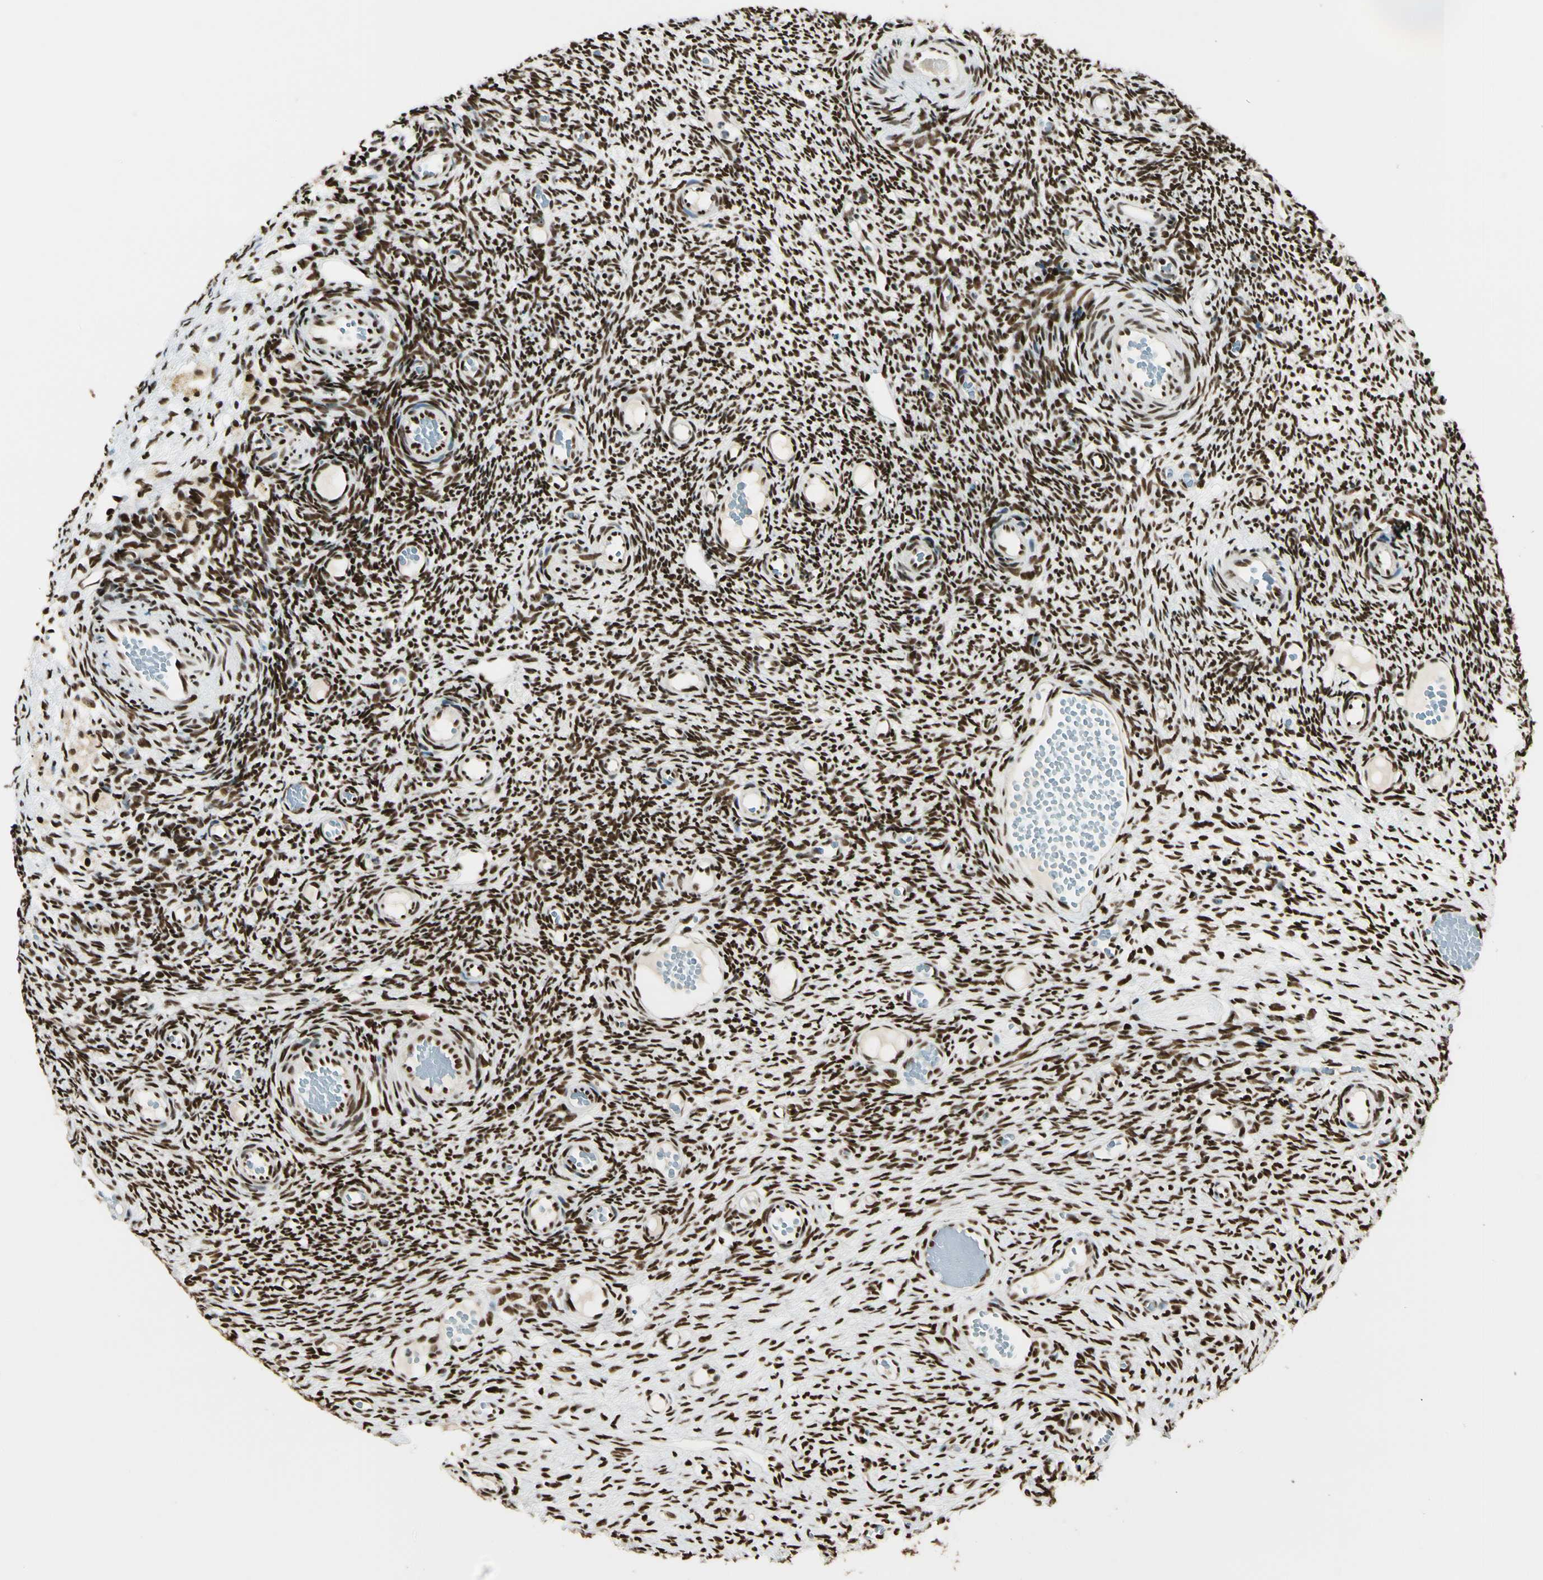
{"staining": {"intensity": "strong", "quantity": ">75%", "location": "nuclear"}, "tissue": "ovary", "cell_type": "Ovarian stroma cells", "image_type": "normal", "snomed": [{"axis": "morphology", "description": "Normal tissue, NOS"}, {"axis": "topography", "description": "Ovary"}], "caption": "DAB immunohistochemical staining of benign ovary displays strong nuclear protein positivity in about >75% of ovarian stroma cells.", "gene": "FUS", "patient": {"sex": "female", "age": 35}}